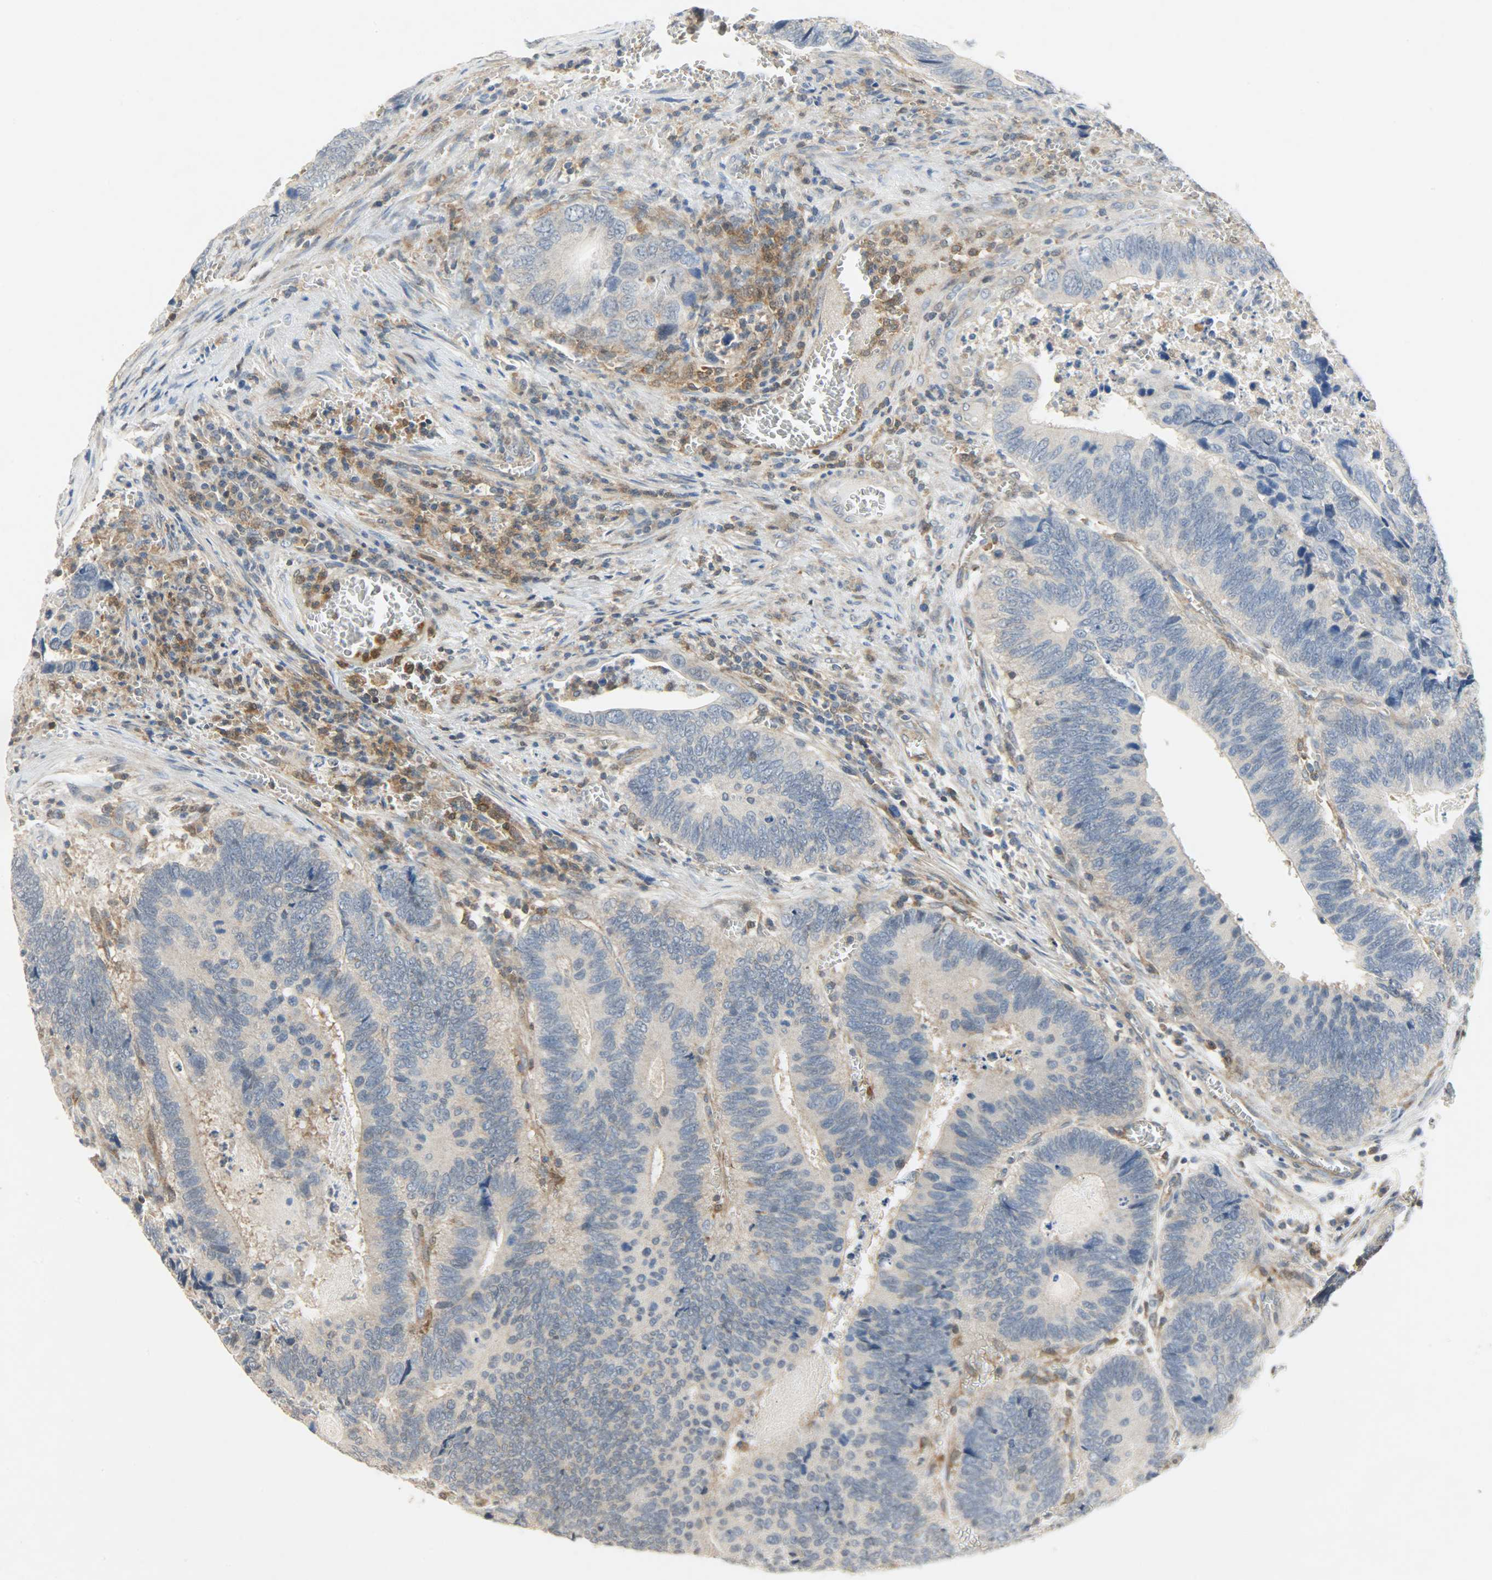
{"staining": {"intensity": "moderate", "quantity": "25%-75%", "location": "cytoplasmic/membranous"}, "tissue": "colorectal cancer", "cell_type": "Tumor cells", "image_type": "cancer", "snomed": [{"axis": "morphology", "description": "Adenocarcinoma, NOS"}, {"axis": "topography", "description": "Colon"}], "caption": "An IHC micrograph of neoplastic tissue is shown. Protein staining in brown shows moderate cytoplasmic/membranous positivity in colorectal adenocarcinoma within tumor cells. (DAB IHC with brightfield microscopy, high magnification).", "gene": "TRIM21", "patient": {"sex": "male", "age": 72}}